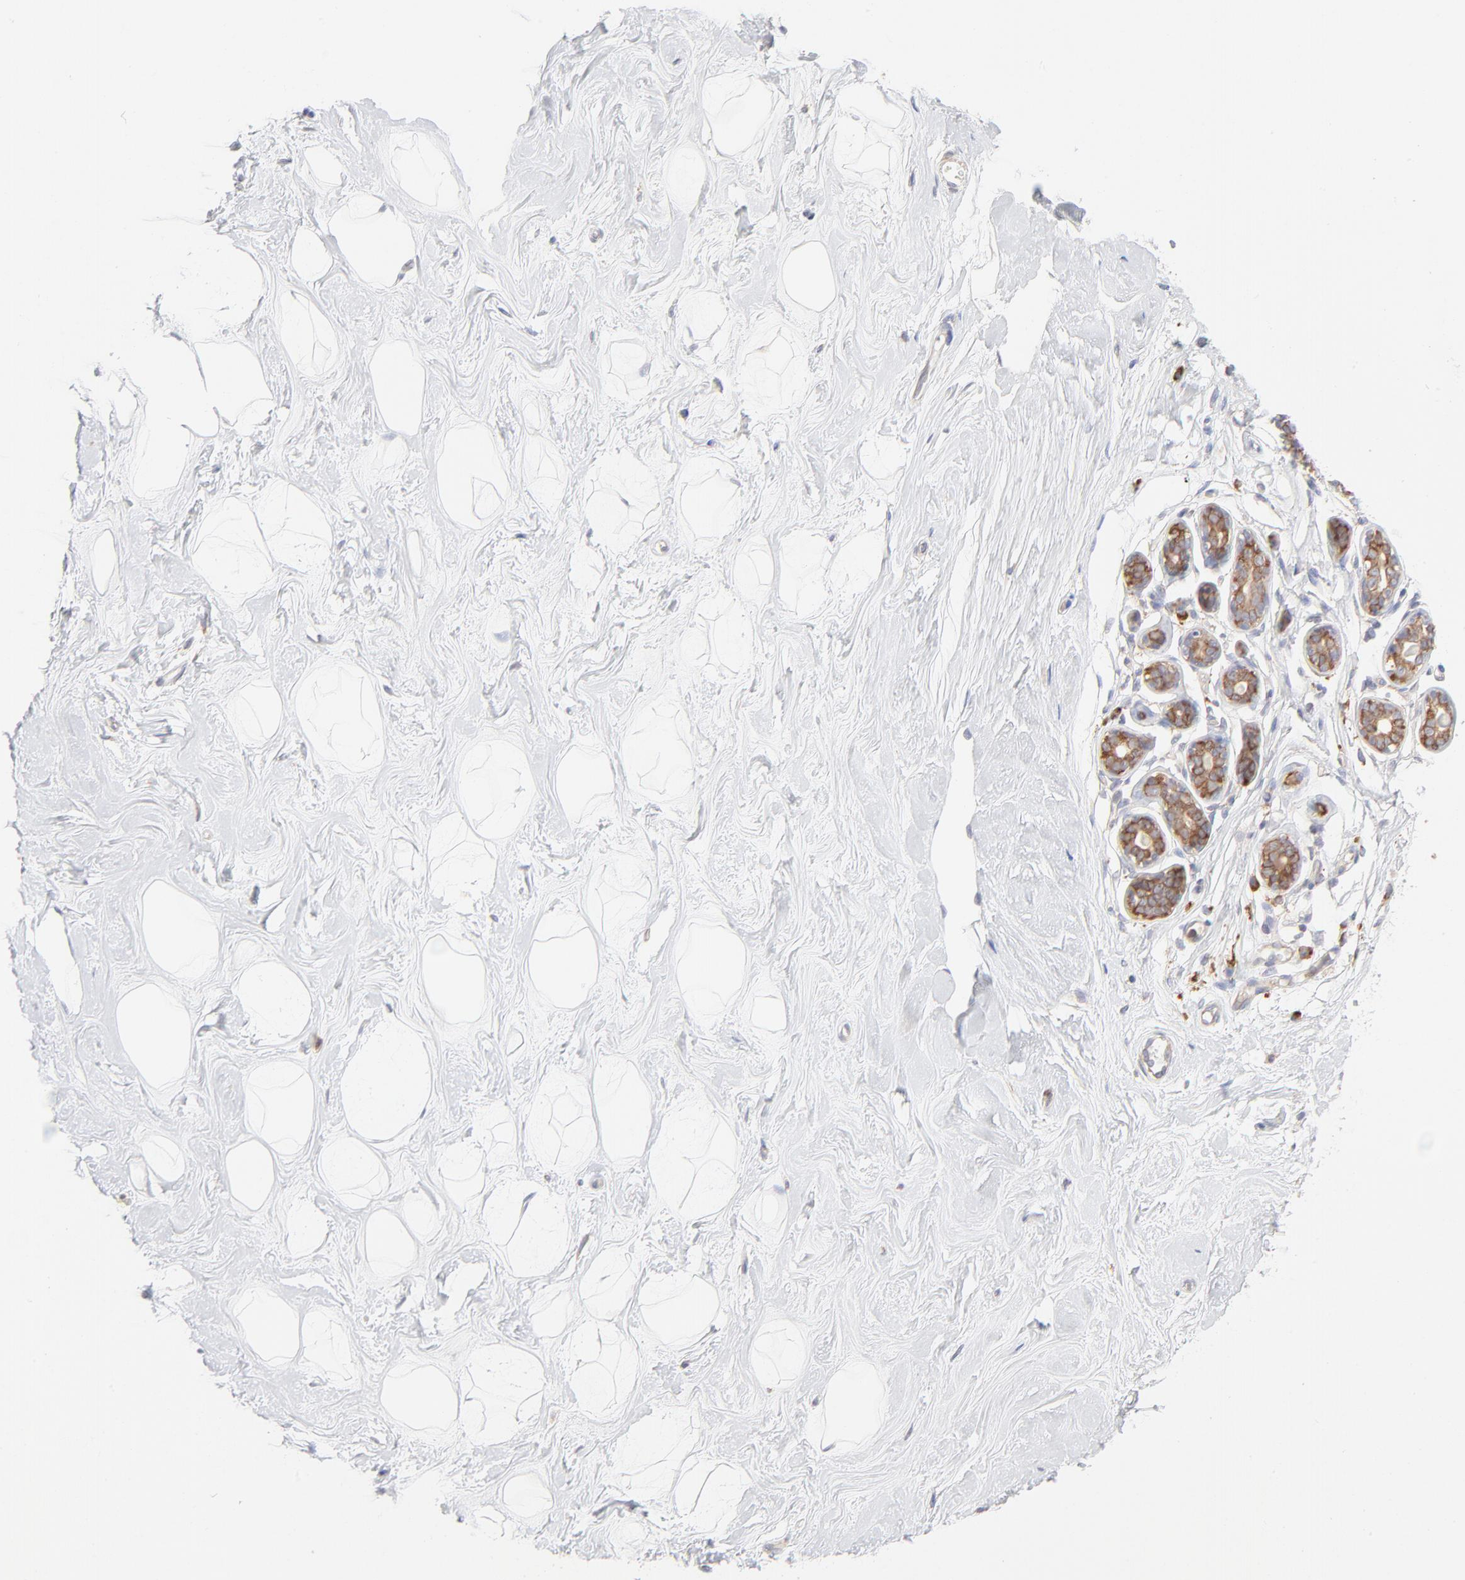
{"staining": {"intensity": "moderate", "quantity": "25%-75%", "location": "cytoplasmic/membranous"}, "tissue": "breast", "cell_type": "Adipocytes", "image_type": "normal", "snomed": [{"axis": "morphology", "description": "Normal tissue, NOS"}, {"axis": "topography", "description": "Breast"}], "caption": "Protein expression analysis of normal breast exhibits moderate cytoplasmic/membranous positivity in approximately 25%-75% of adipocytes.", "gene": "RPS21", "patient": {"sex": "female", "age": 23}}